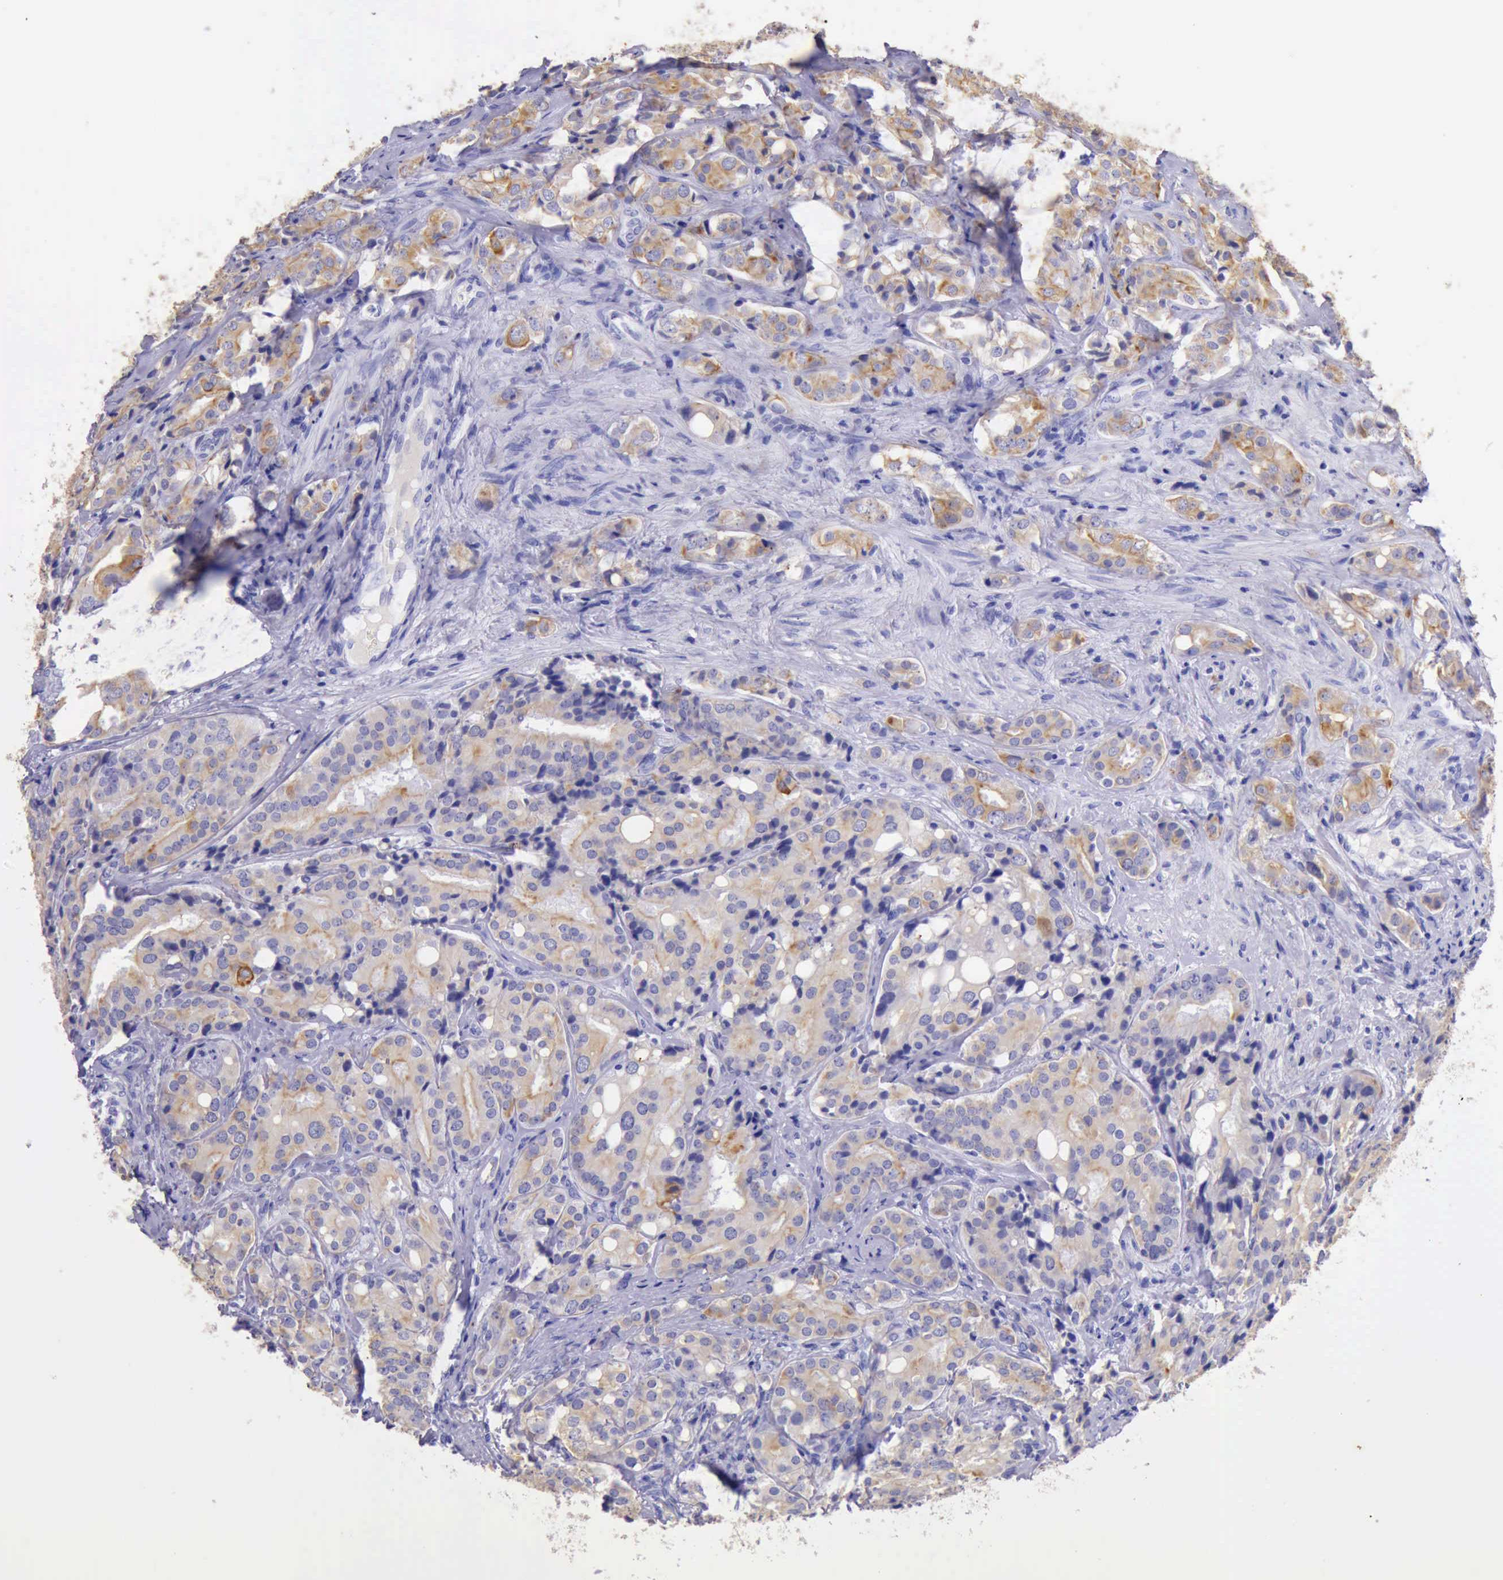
{"staining": {"intensity": "weak", "quantity": ">75%", "location": "cytoplasmic/membranous"}, "tissue": "prostate cancer", "cell_type": "Tumor cells", "image_type": "cancer", "snomed": [{"axis": "morphology", "description": "Adenocarcinoma, High grade"}, {"axis": "topography", "description": "Prostate"}], "caption": "This is a micrograph of IHC staining of high-grade adenocarcinoma (prostate), which shows weak positivity in the cytoplasmic/membranous of tumor cells.", "gene": "KRT8", "patient": {"sex": "male", "age": 68}}